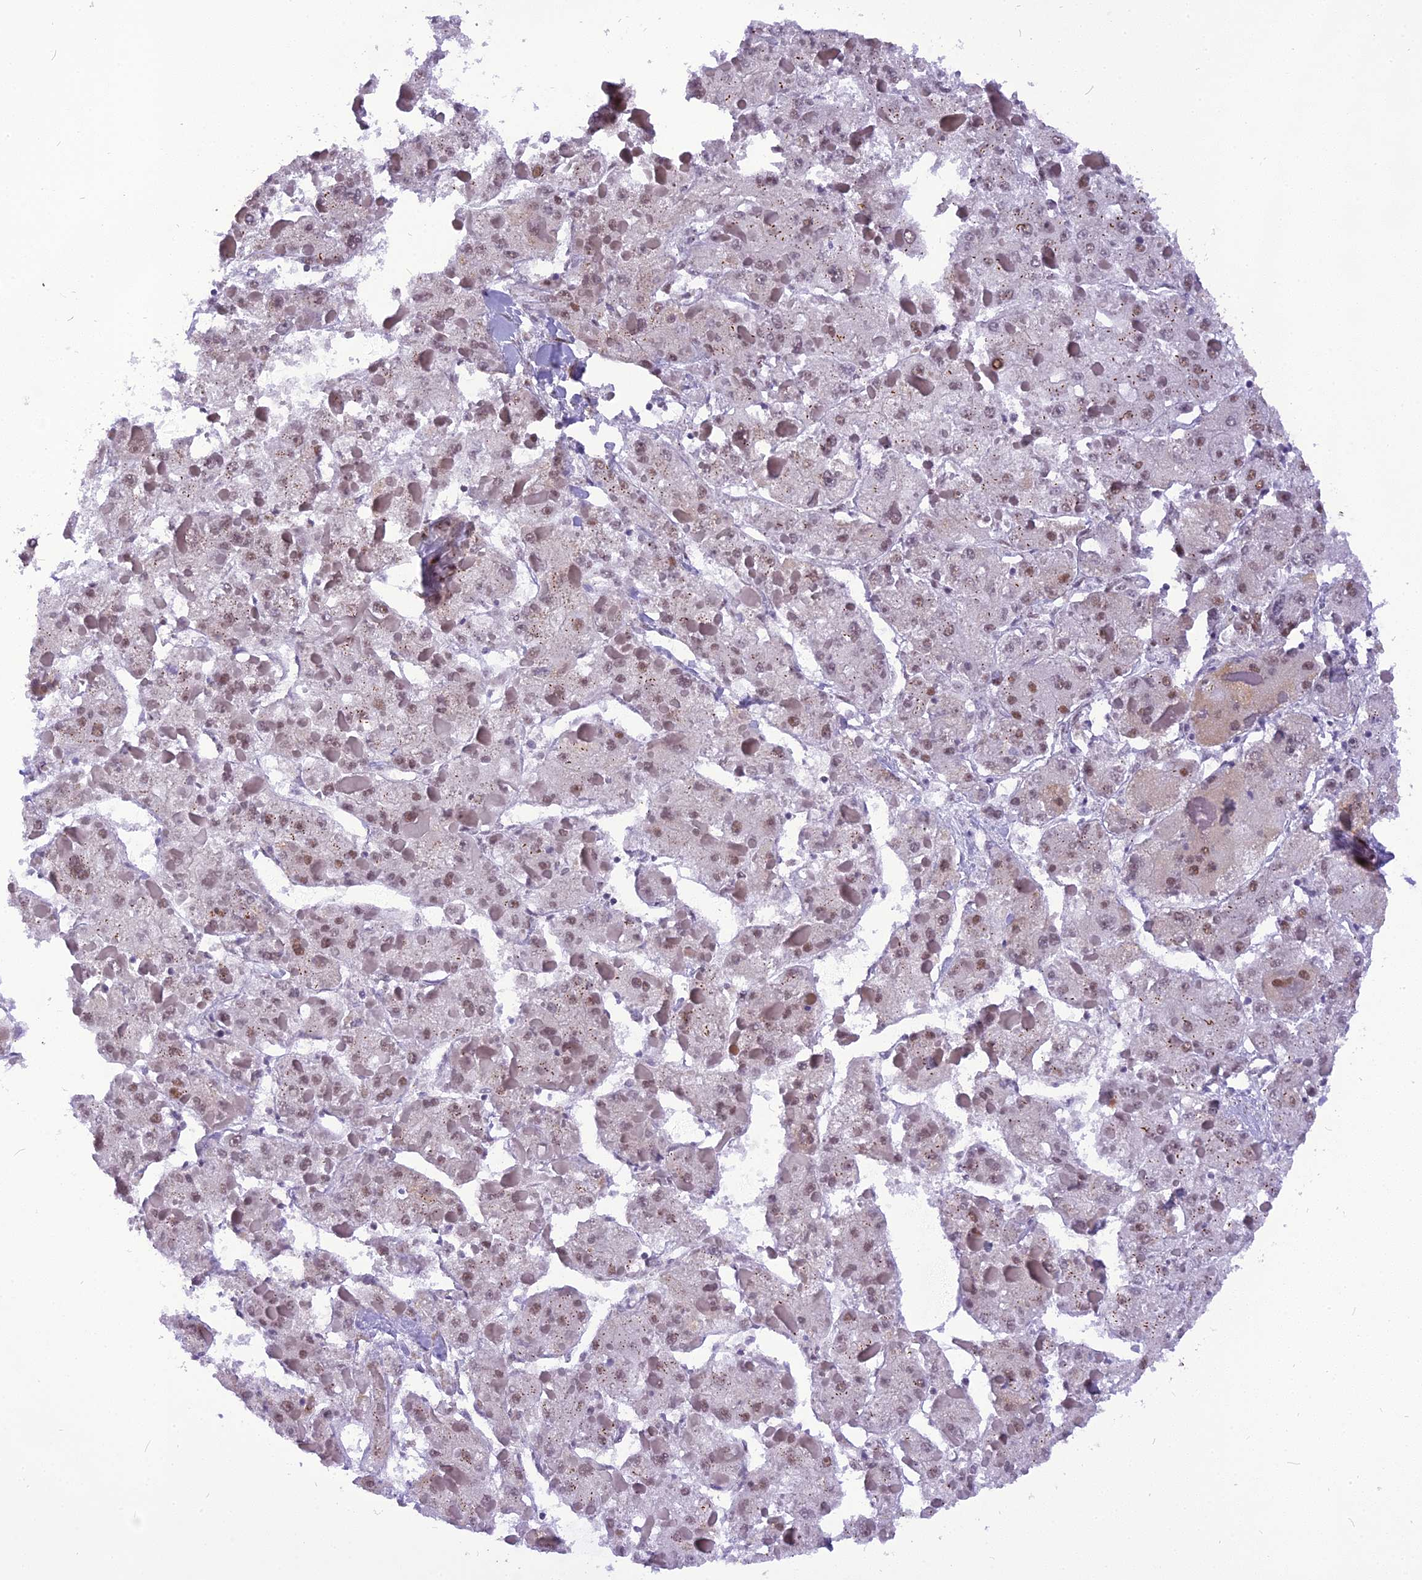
{"staining": {"intensity": "weak", "quantity": "25%-75%", "location": "nuclear"}, "tissue": "liver cancer", "cell_type": "Tumor cells", "image_type": "cancer", "snomed": [{"axis": "morphology", "description": "Carcinoma, Hepatocellular, NOS"}, {"axis": "topography", "description": "Liver"}], "caption": "IHC micrograph of neoplastic tissue: human liver hepatocellular carcinoma stained using immunohistochemistry (IHC) reveals low levels of weak protein expression localized specifically in the nuclear of tumor cells, appearing as a nuclear brown color.", "gene": "IRF2BP1", "patient": {"sex": "female", "age": 73}}